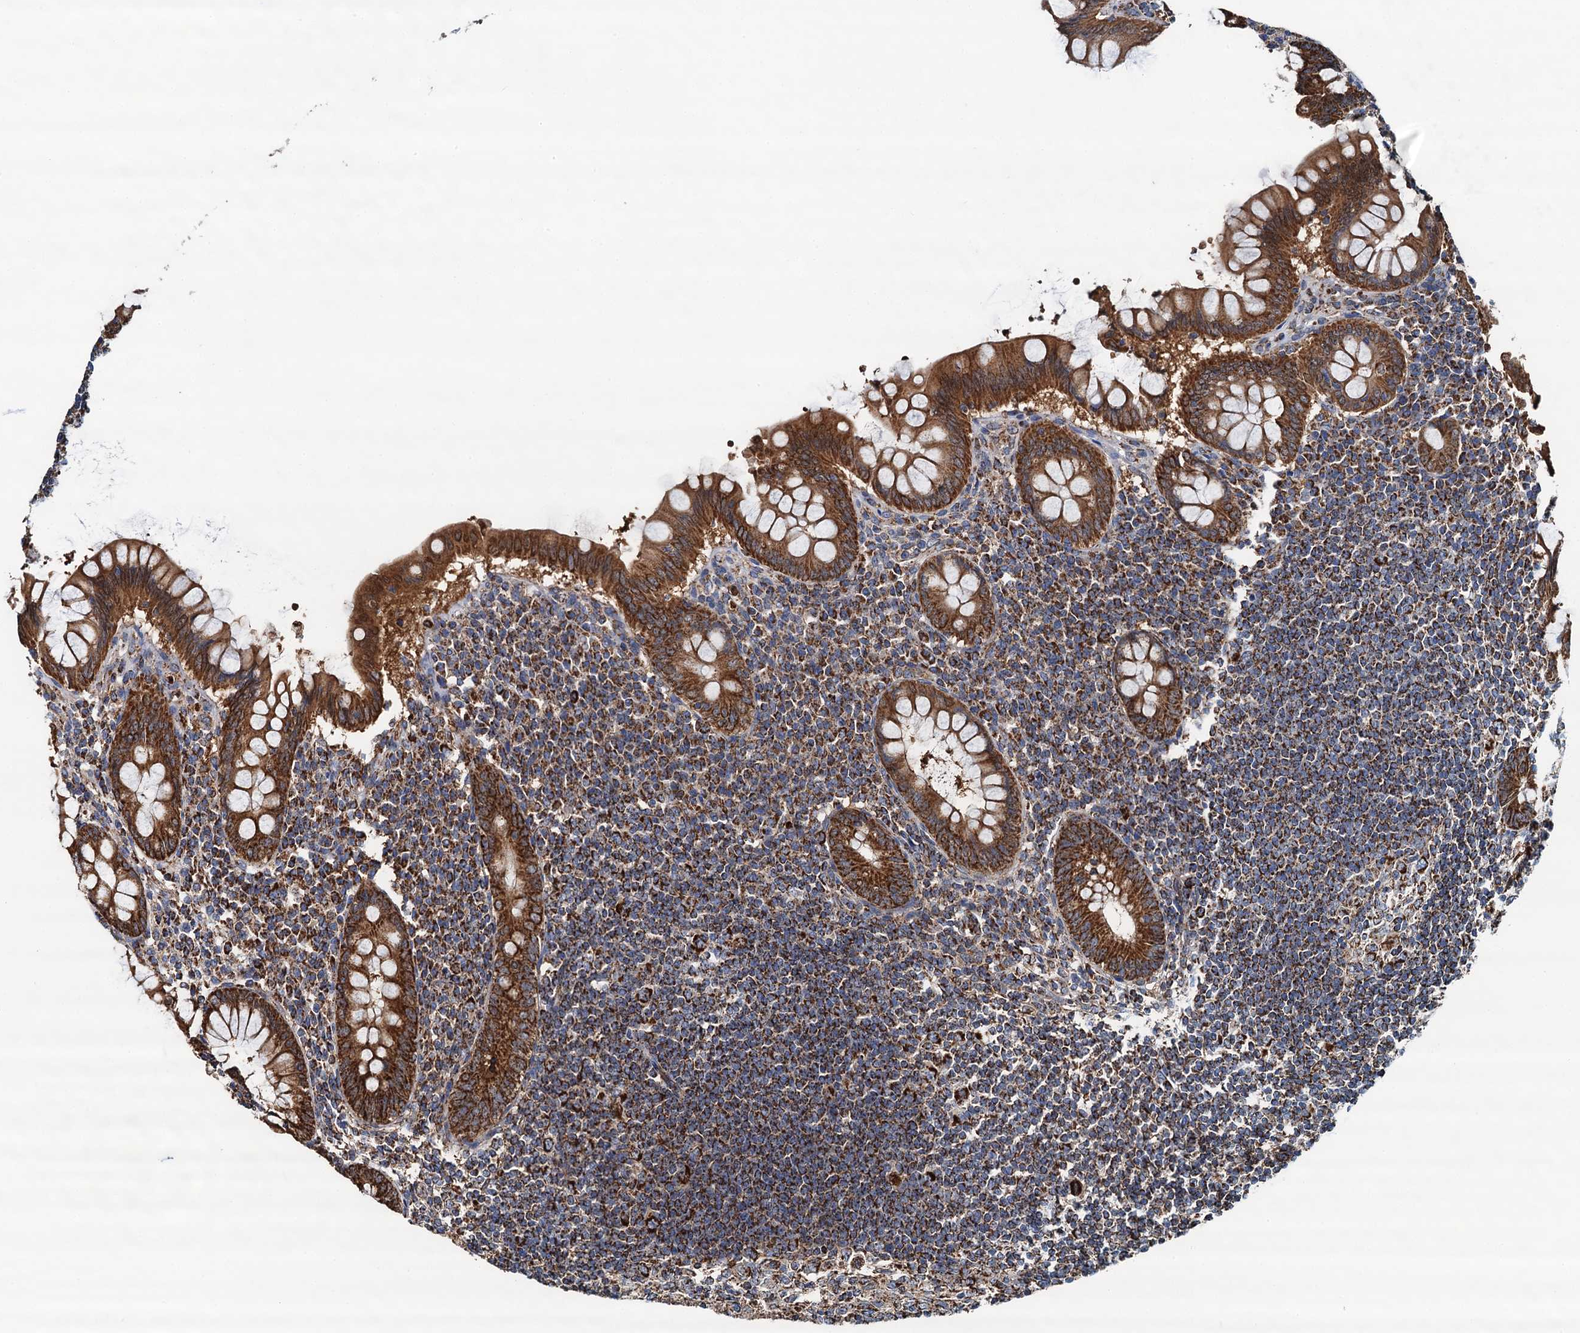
{"staining": {"intensity": "strong", "quantity": ">75%", "location": "cytoplasmic/membranous"}, "tissue": "appendix", "cell_type": "Glandular cells", "image_type": "normal", "snomed": [{"axis": "morphology", "description": "Normal tissue, NOS"}, {"axis": "topography", "description": "Appendix"}], "caption": "IHC histopathology image of unremarkable human appendix stained for a protein (brown), which demonstrates high levels of strong cytoplasmic/membranous expression in about >75% of glandular cells.", "gene": "AAGAB", "patient": {"sex": "female", "age": 33}}